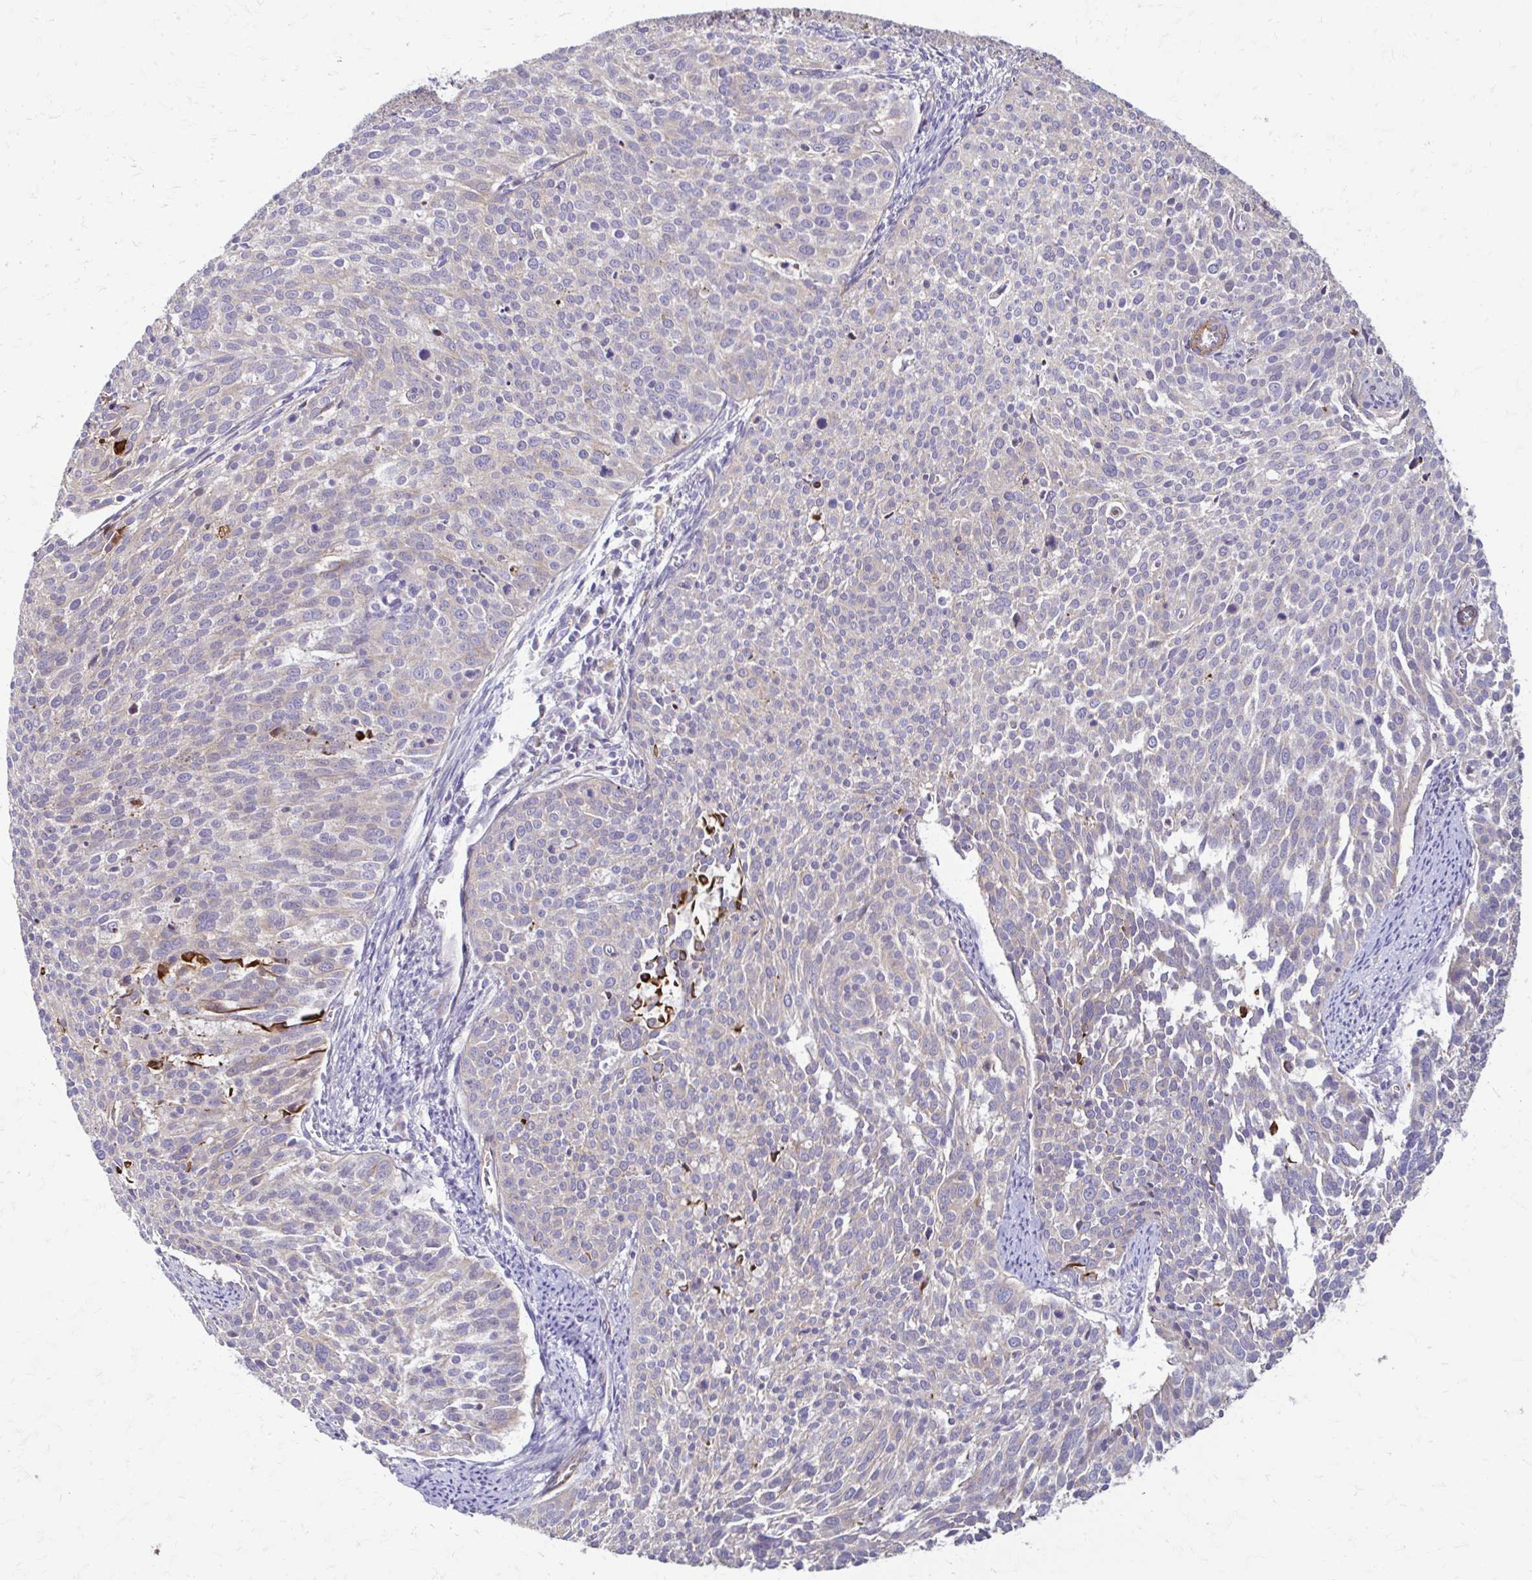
{"staining": {"intensity": "weak", "quantity": "<25%", "location": "cytoplasmic/membranous"}, "tissue": "cervical cancer", "cell_type": "Tumor cells", "image_type": "cancer", "snomed": [{"axis": "morphology", "description": "Squamous cell carcinoma, NOS"}, {"axis": "topography", "description": "Cervix"}], "caption": "Tumor cells show no significant expression in cervical squamous cell carcinoma. Brightfield microscopy of immunohistochemistry (IHC) stained with DAB (brown) and hematoxylin (blue), captured at high magnification.", "gene": "DSP", "patient": {"sex": "female", "age": 39}}